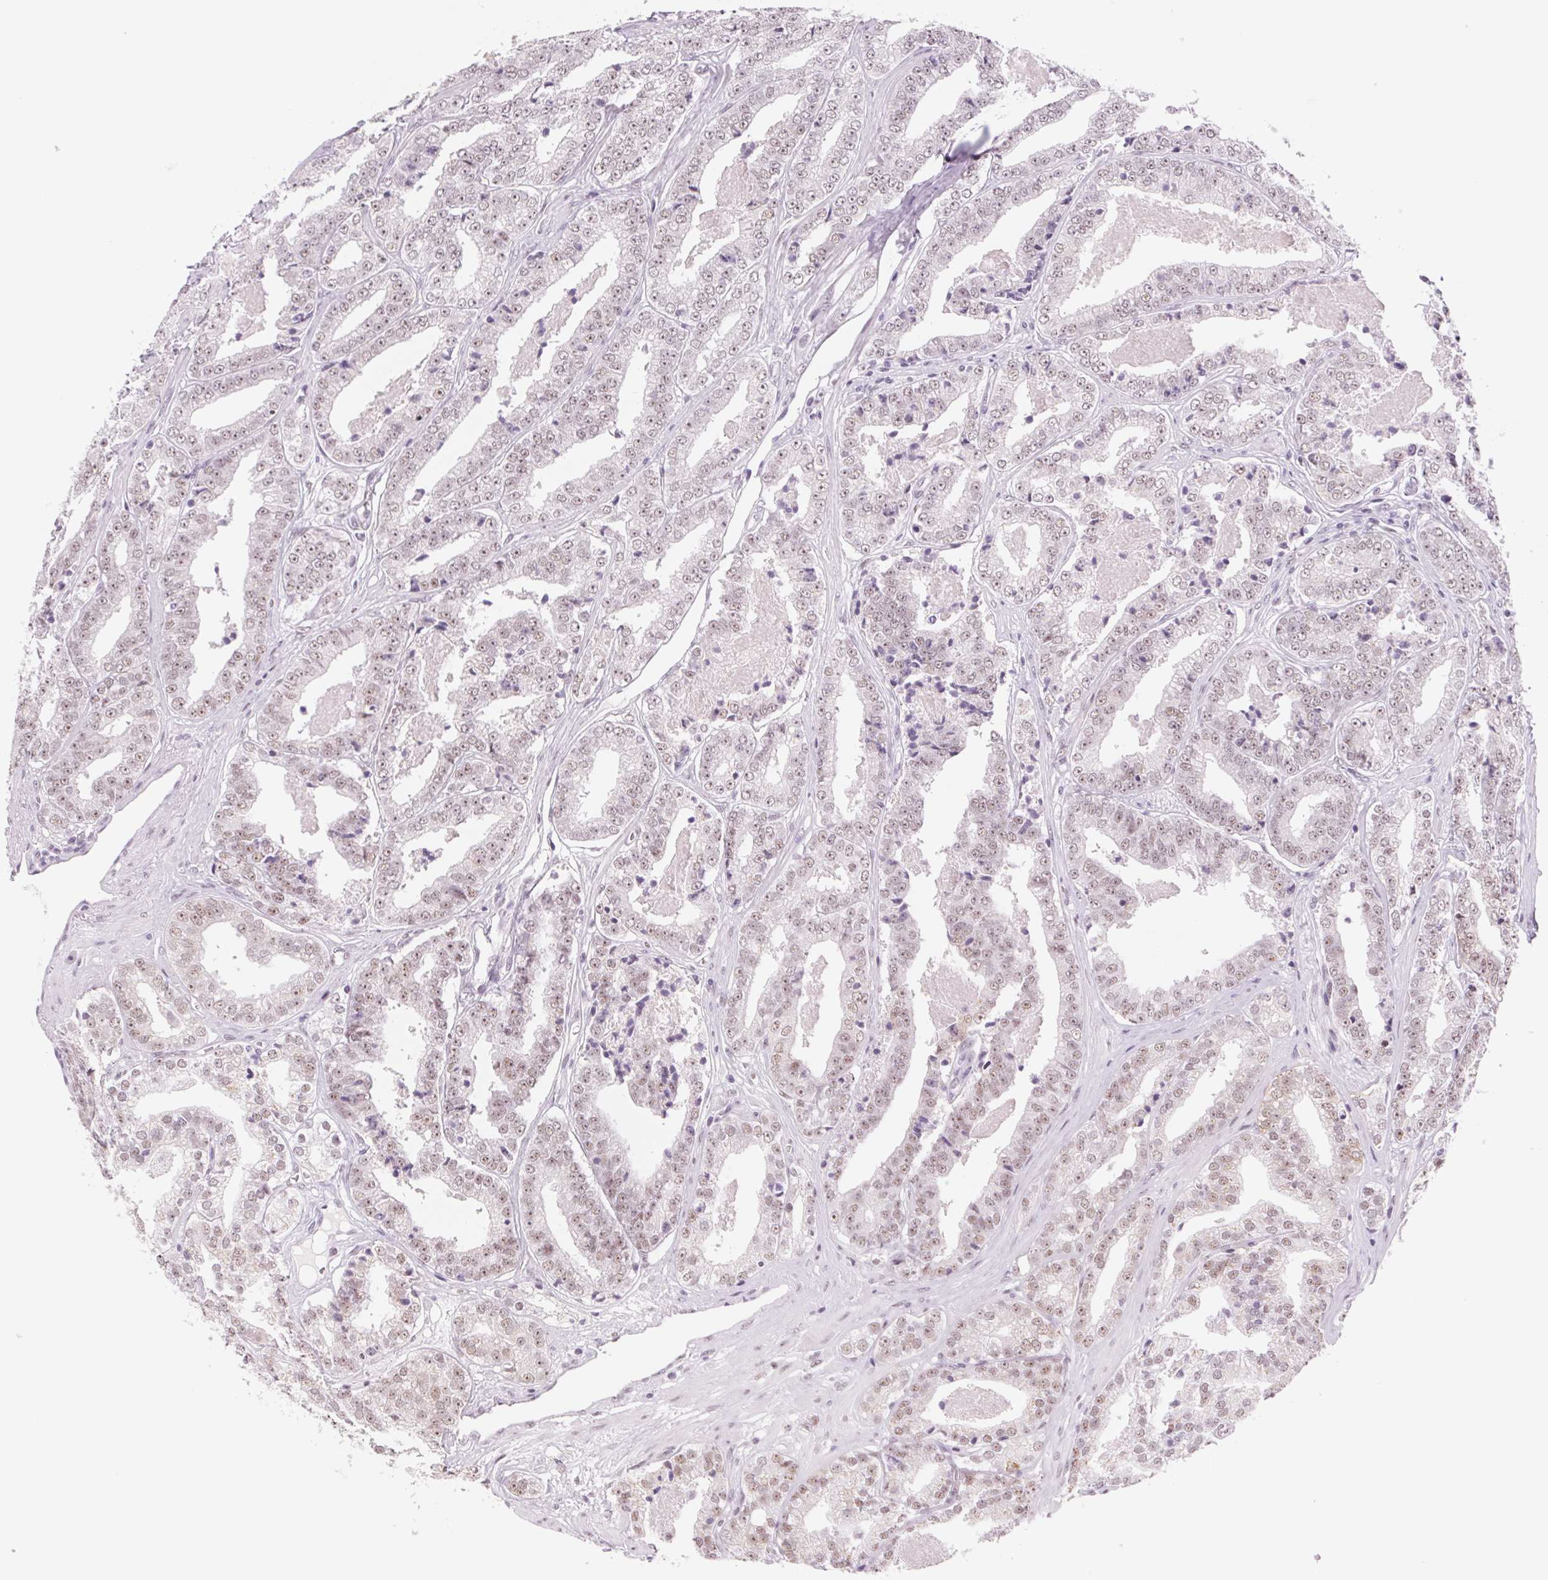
{"staining": {"intensity": "moderate", "quantity": "25%-75%", "location": "cytoplasmic/membranous,nuclear"}, "tissue": "prostate cancer", "cell_type": "Tumor cells", "image_type": "cancer", "snomed": [{"axis": "morphology", "description": "Adenocarcinoma, Low grade"}, {"axis": "topography", "description": "Prostate"}], "caption": "Human prostate cancer (low-grade adenocarcinoma) stained with a protein marker reveals moderate staining in tumor cells.", "gene": "ZC3H14", "patient": {"sex": "male", "age": 60}}